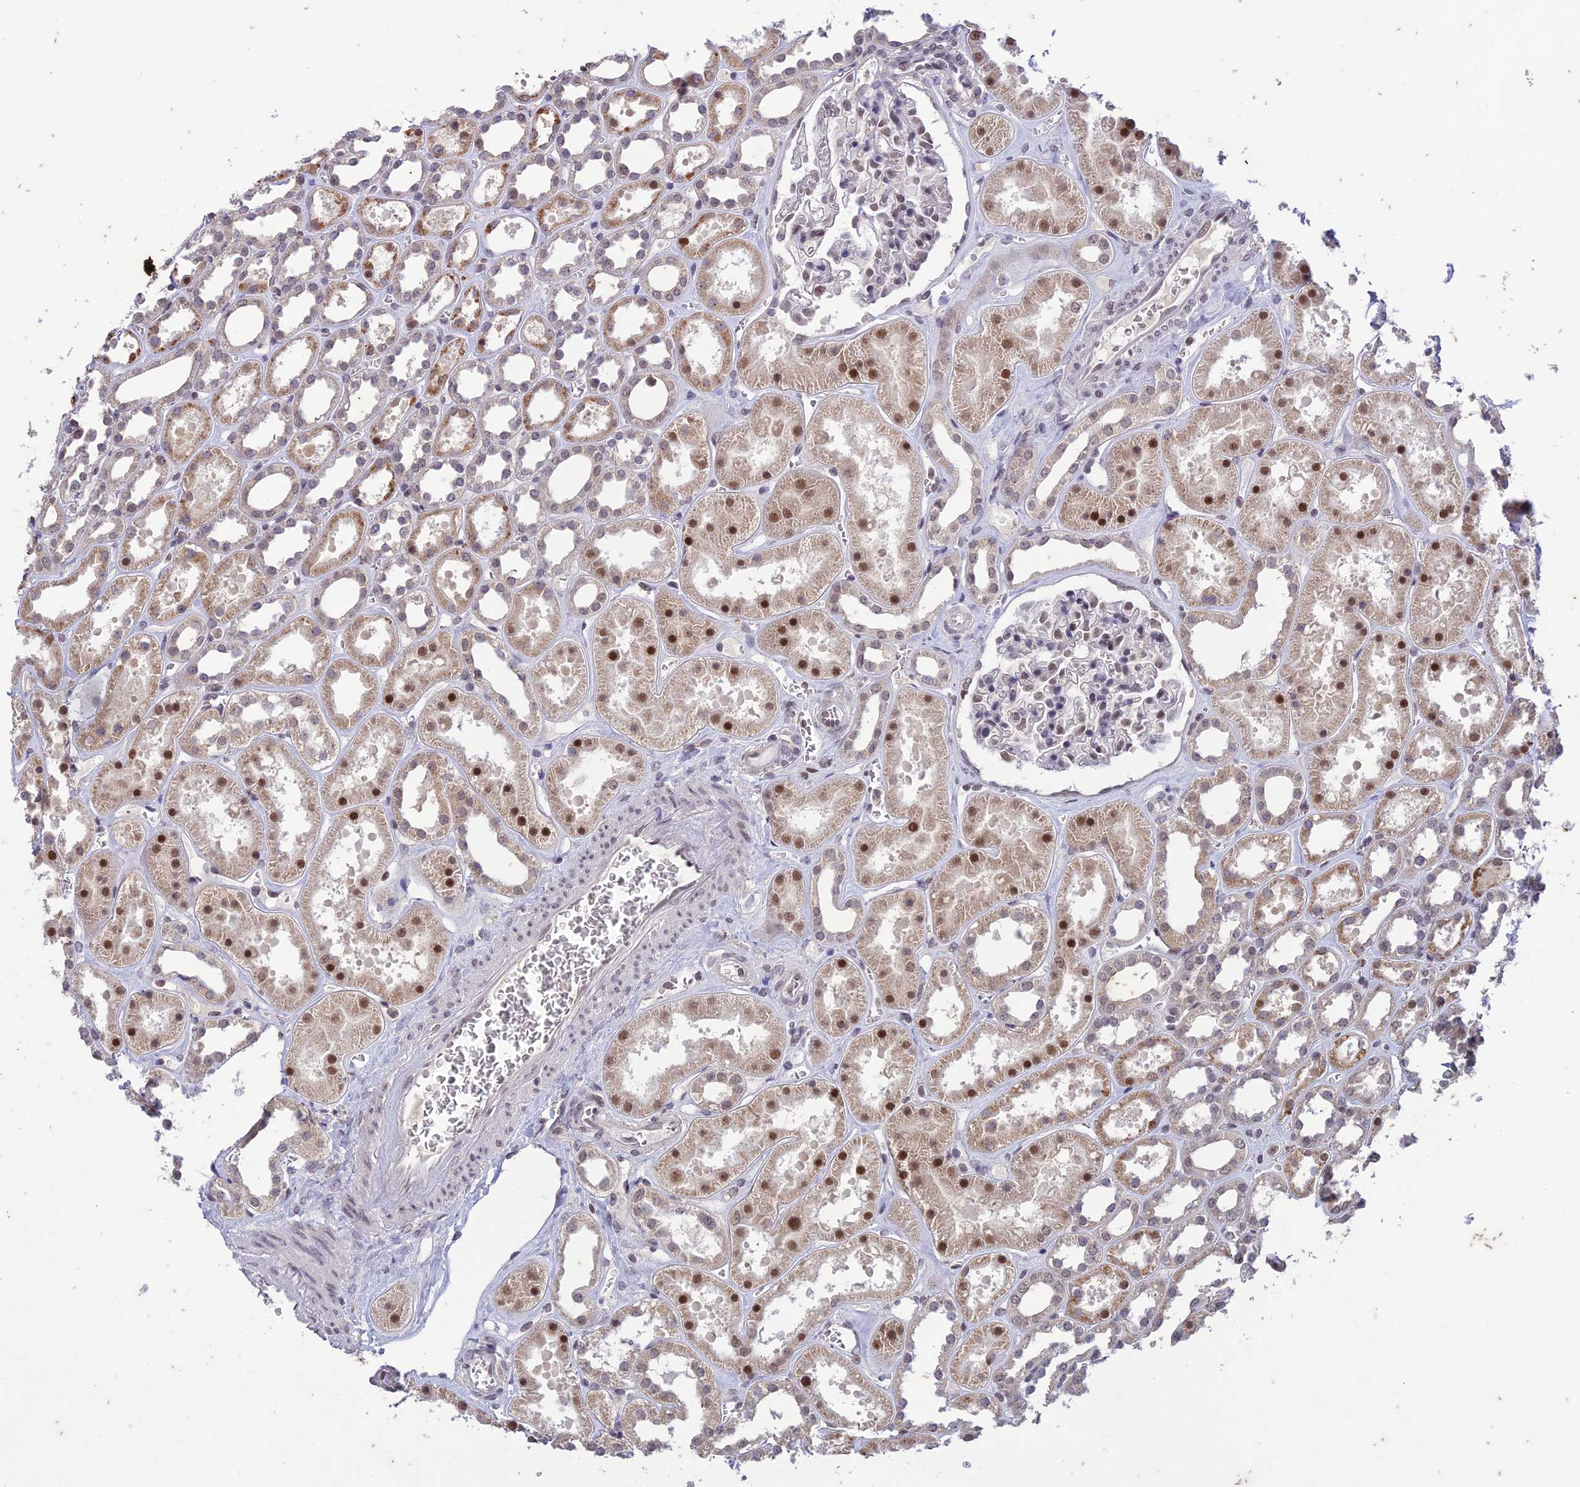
{"staining": {"intensity": "moderate", "quantity": "<25%", "location": "nuclear"}, "tissue": "kidney", "cell_type": "Cells in glomeruli", "image_type": "normal", "snomed": [{"axis": "morphology", "description": "Normal tissue, NOS"}, {"axis": "topography", "description": "Kidney"}], "caption": "This histopathology image shows immunohistochemistry staining of benign human kidney, with low moderate nuclear positivity in about <25% of cells in glomeruli.", "gene": "POP4", "patient": {"sex": "female", "age": 41}}